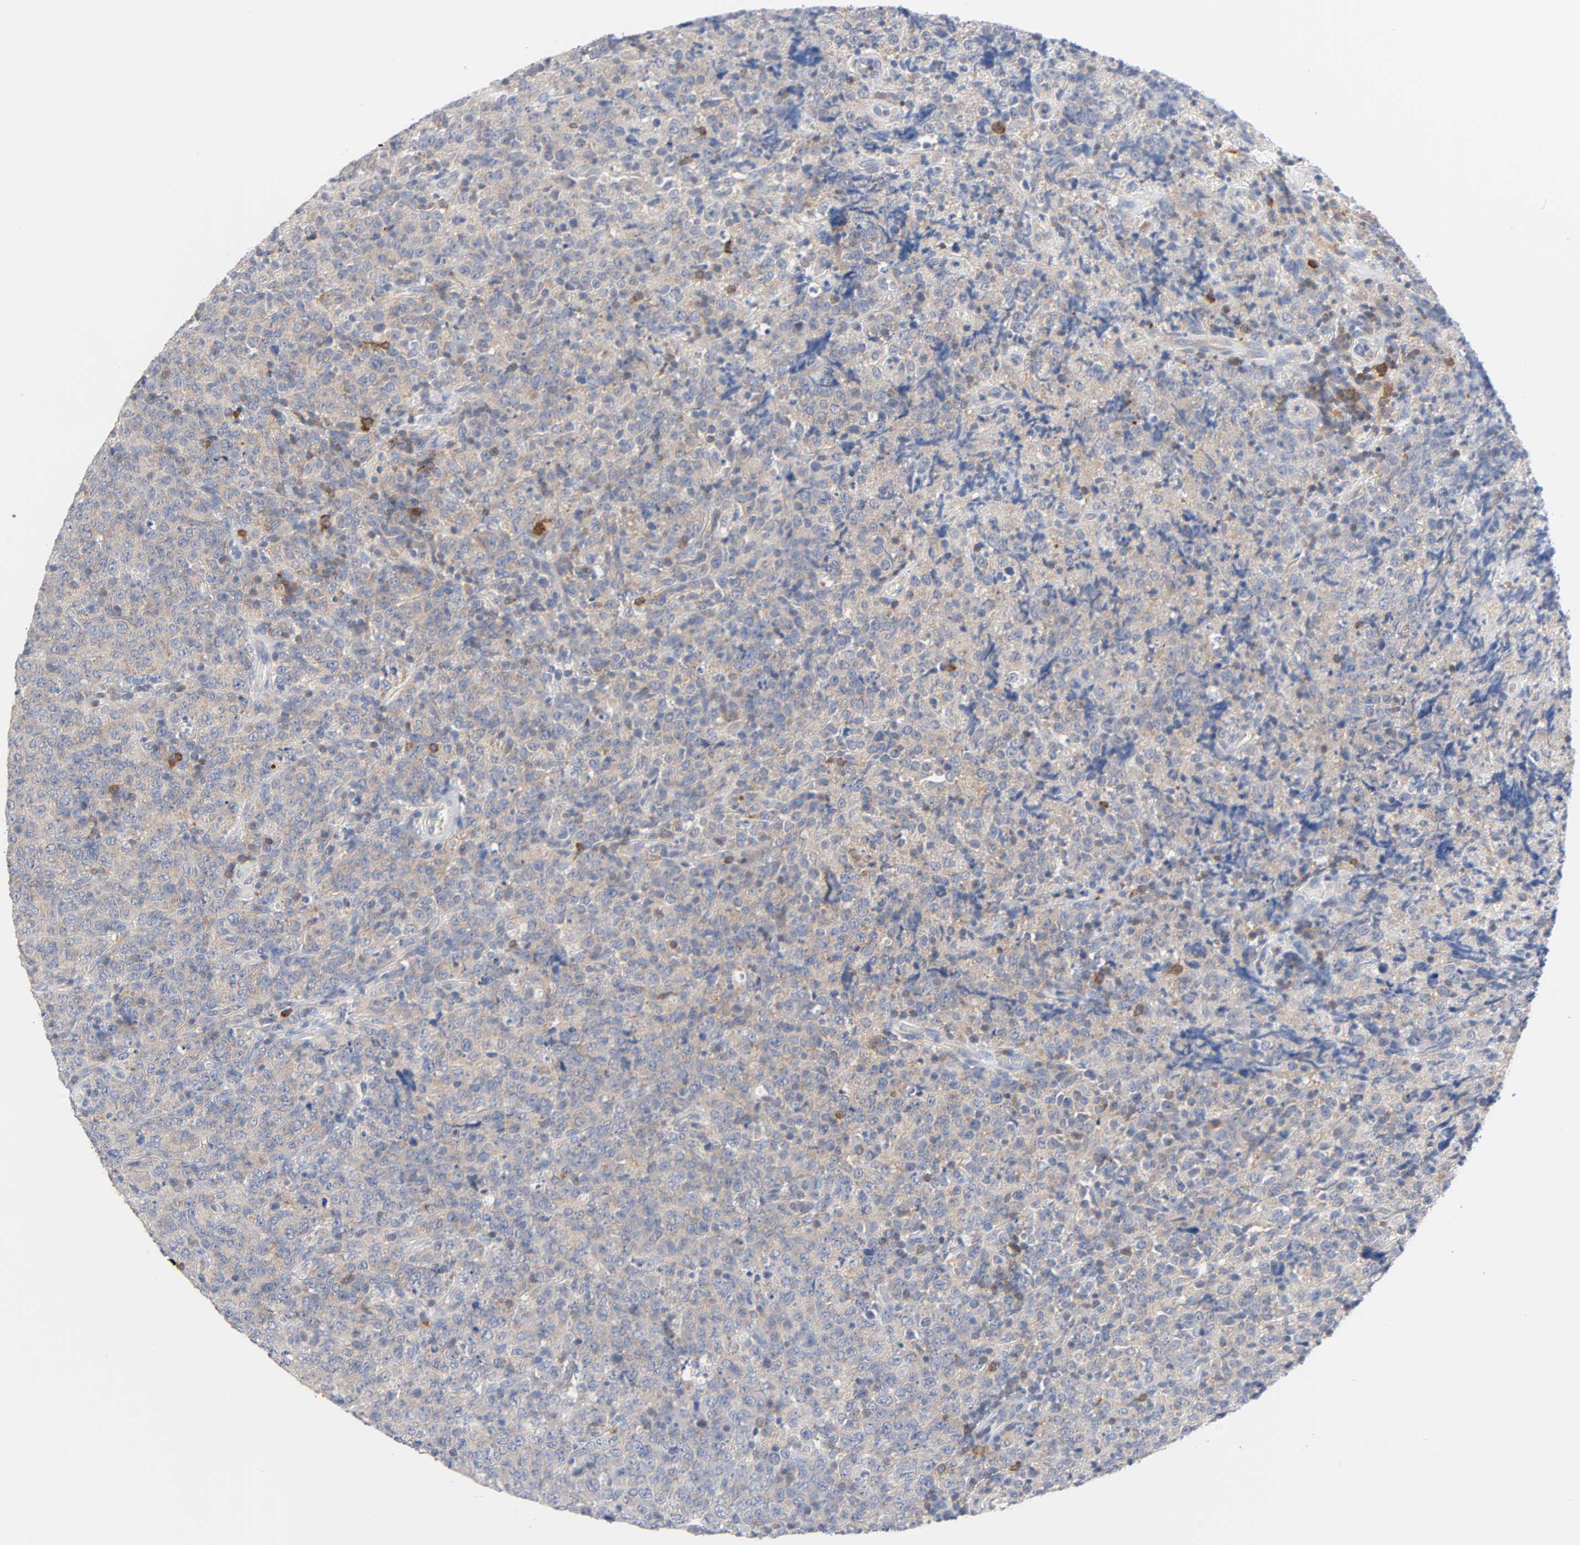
{"staining": {"intensity": "weak", "quantity": ">75%", "location": "cytoplasmic/membranous"}, "tissue": "lymphoma", "cell_type": "Tumor cells", "image_type": "cancer", "snomed": [{"axis": "morphology", "description": "Malignant lymphoma, non-Hodgkin's type, High grade"}, {"axis": "topography", "description": "Tonsil"}], "caption": "A low amount of weak cytoplasmic/membranous positivity is seen in about >75% of tumor cells in high-grade malignant lymphoma, non-Hodgkin's type tissue. (DAB IHC, brown staining for protein, blue staining for nuclei).", "gene": "MALT1", "patient": {"sex": "female", "age": 36}}